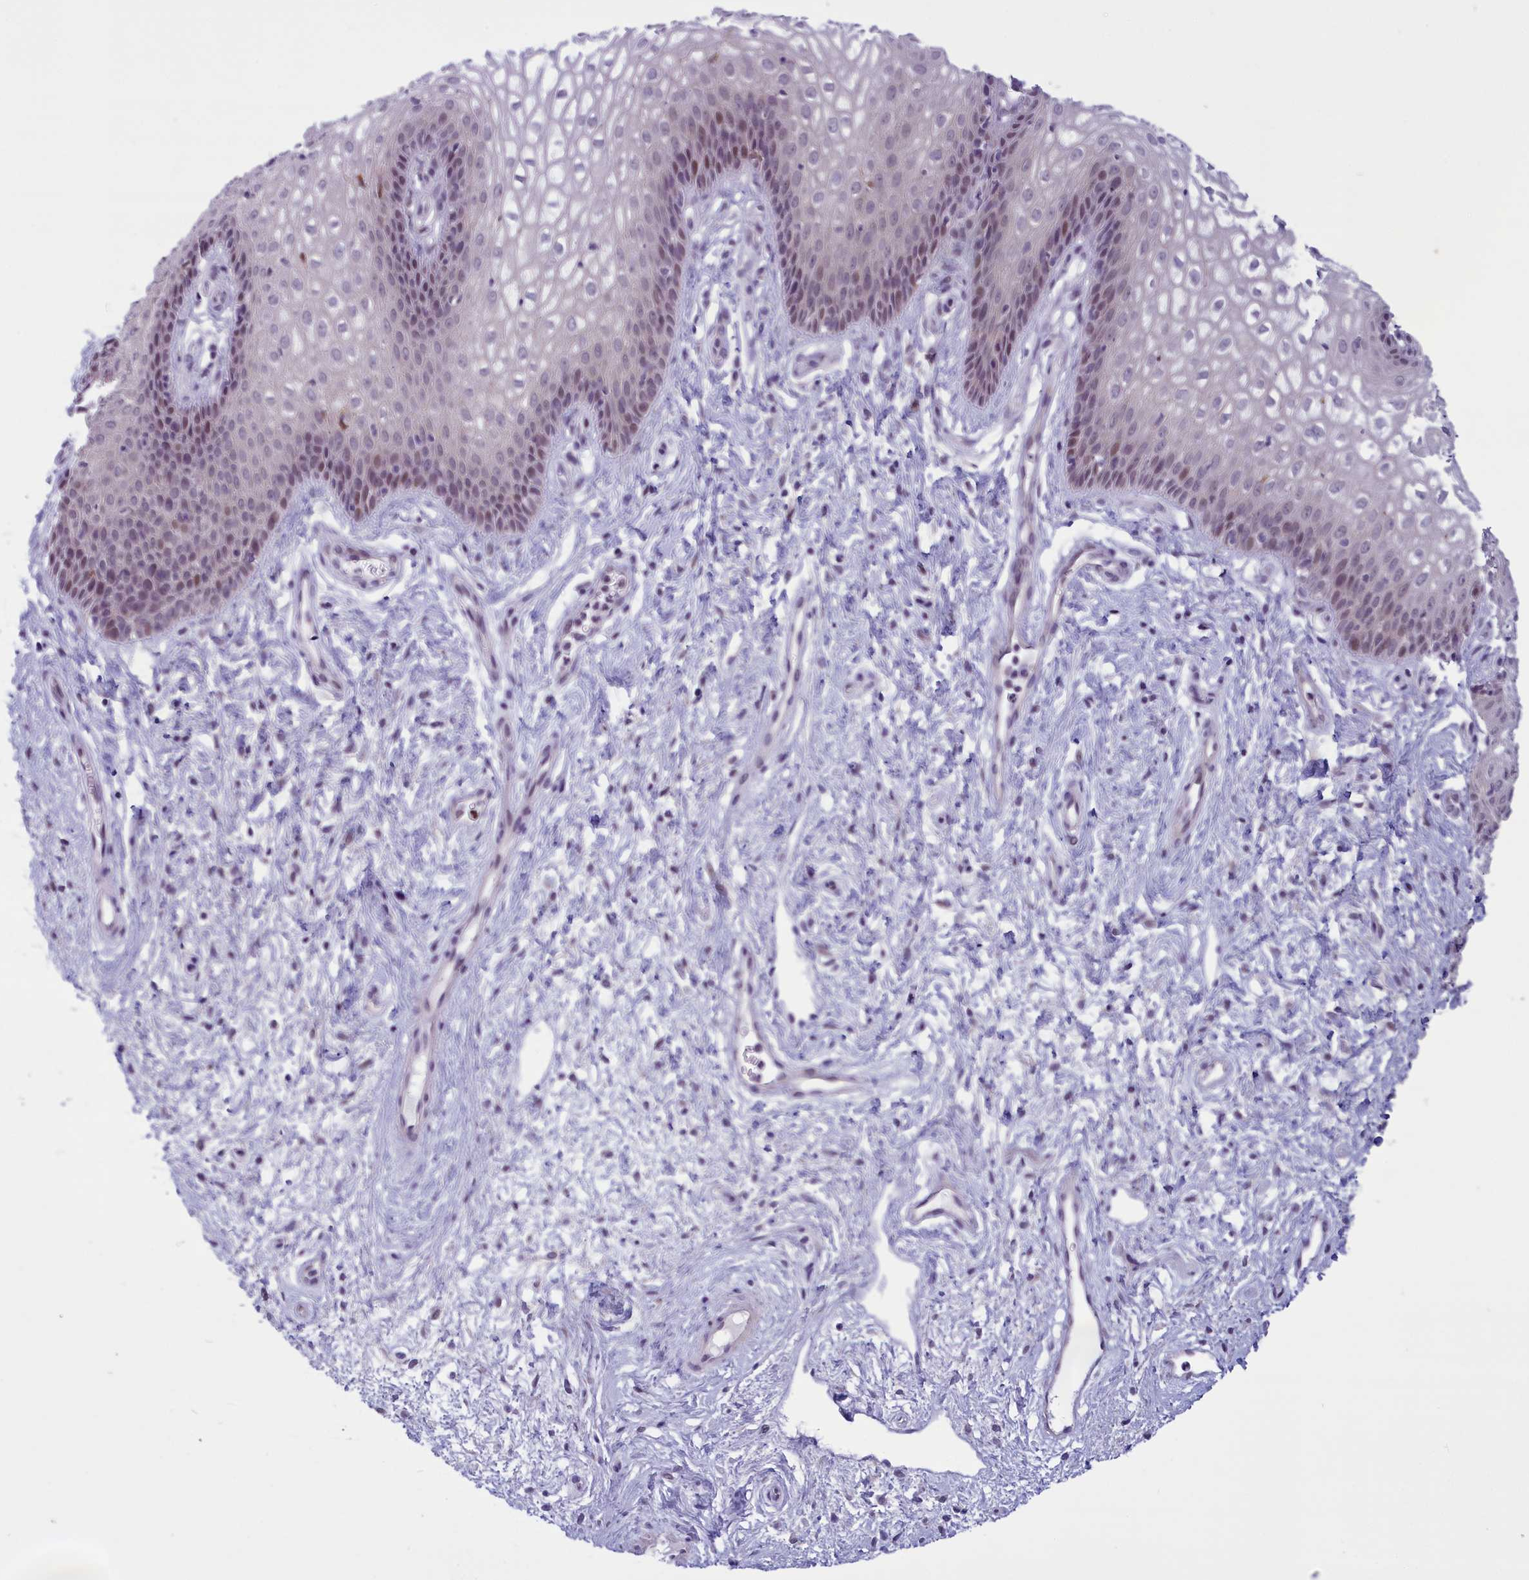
{"staining": {"intensity": "moderate", "quantity": "<25%", "location": "nuclear"}, "tissue": "vagina", "cell_type": "Squamous epithelial cells", "image_type": "normal", "snomed": [{"axis": "morphology", "description": "Normal tissue, NOS"}, {"axis": "topography", "description": "Vagina"}], "caption": "DAB immunohistochemical staining of benign human vagina reveals moderate nuclear protein positivity in approximately <25% of squamous epithelial cells.", "gene": "ELOA2", "patient": {"sex": "female", "age": 34}}